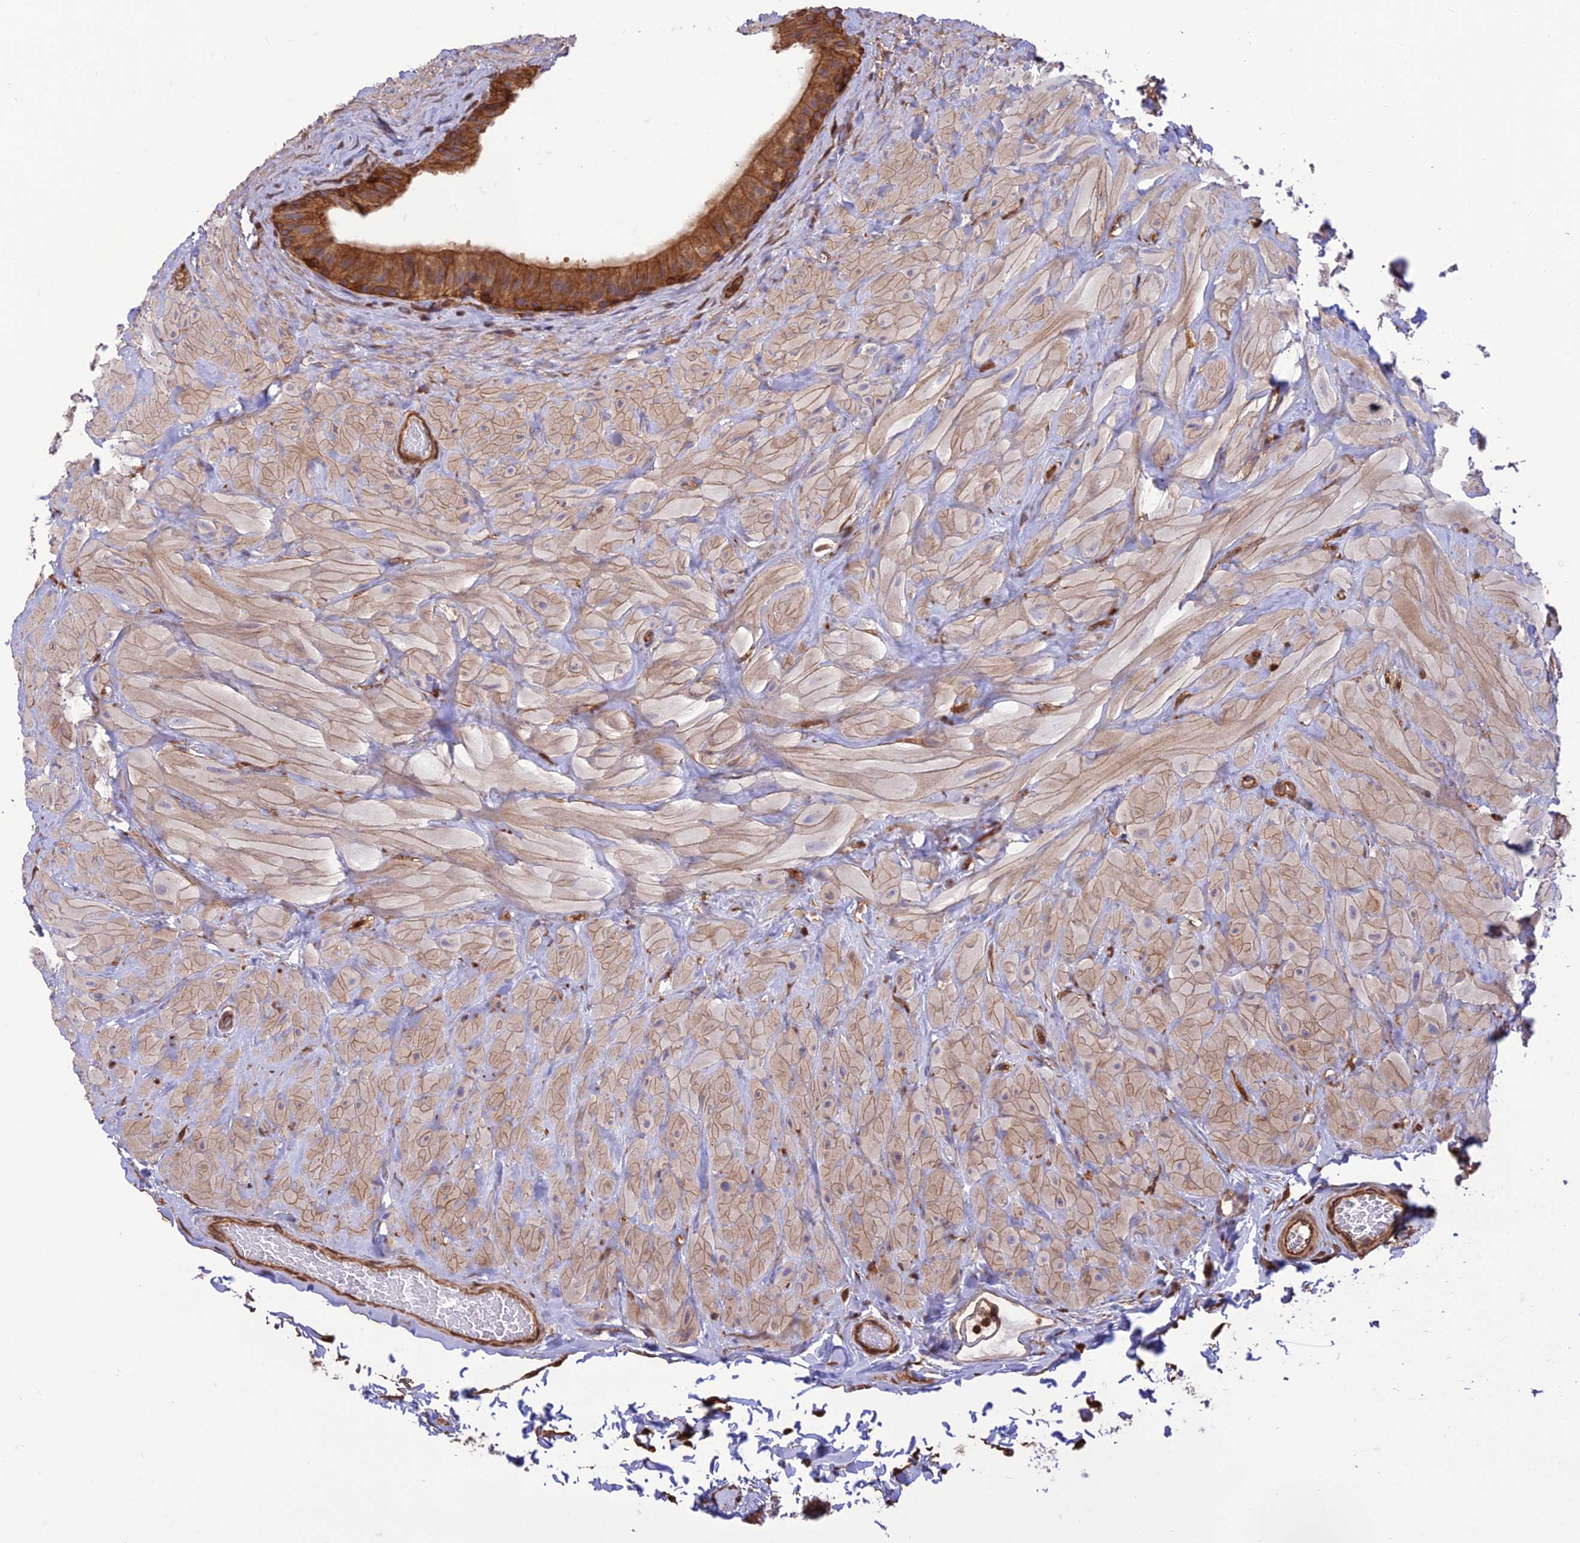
{"staining": {"intensity": "moderate", "quantity": "25%-75%", "location": "cytoplasmic/membranous"}, "tissue": "epididymis", "cell_type": "Glandular cells", "image_type": "normal", "snomed": [{"axis": "morphology", "description": "Normal tissue, NOS"}, {"axis": "topography", "description": "Soft tissue"}, {"axis": "topography", "description": "Vascular tissue"}, {"axis": "topography", "description": "Epididymis"}], "caption": "High-magnification brightfield microscopy of unremarkable epididymis stained with DAB (3,3'-diaminobenzidine) (brown) and counterstained with hematoxylin (blue). glandular cells exhibit moderate cytoplasmic/membranous staining is seen in approximately25%-75% of cells.", "gene": "HPSE2", "patient": {"sex": "male", "age": 49}}